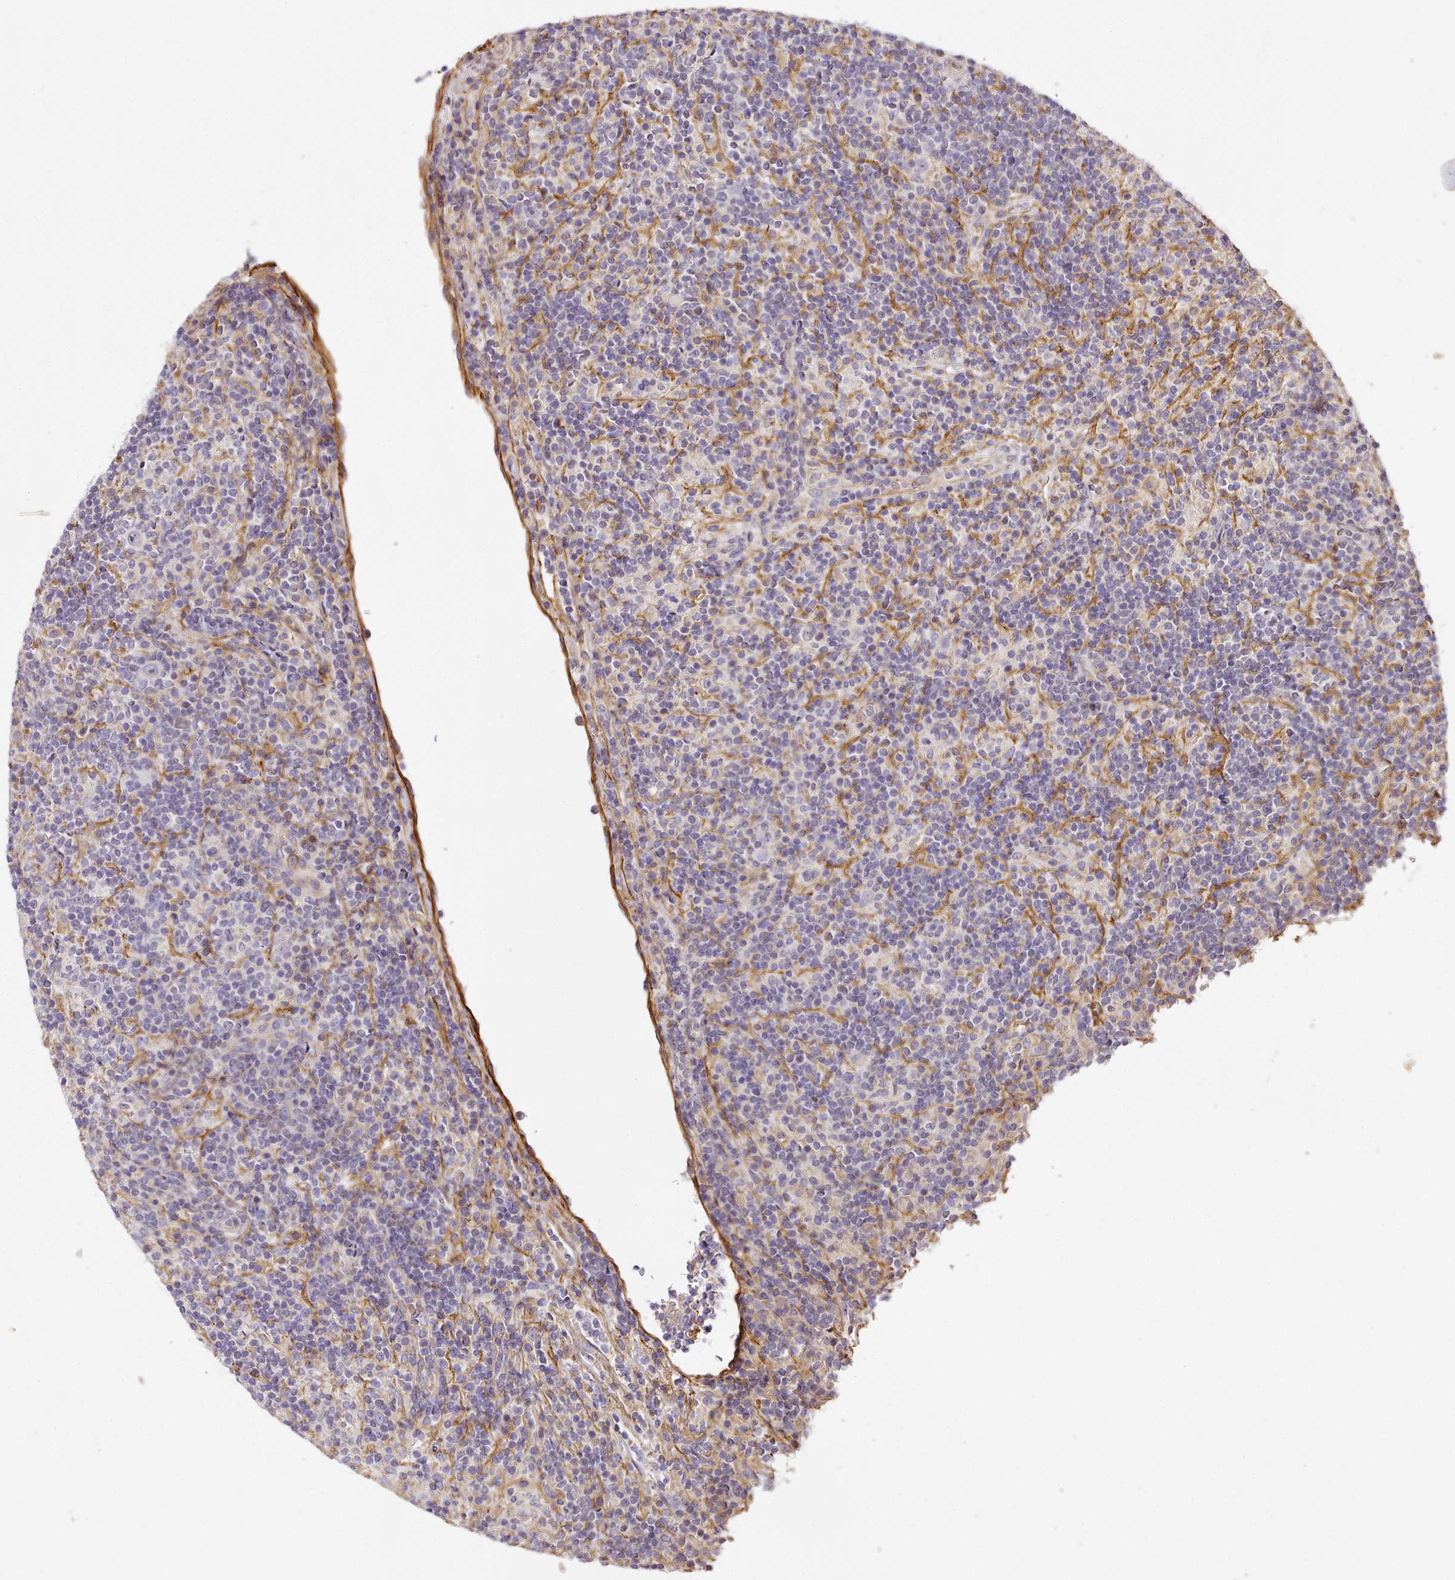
{"staining": {"intensity": "negative", "quantity": "none", "location": "none"}, "tissue": "lymphoma", "cell_type": "Tumor cells", "image_type": "cancer", "snomed": [{"axis": "morphology", "description": "Hodgkin's disease, NOS"}, {"axis": "topography", "description": "Lymph node"}], "caption": "Lymphoma was stained to show a protein in brown. There is no significant expression in tumor cells.", "gene": "NBPF1", "patient": {"sex": "male", "age": 70}}